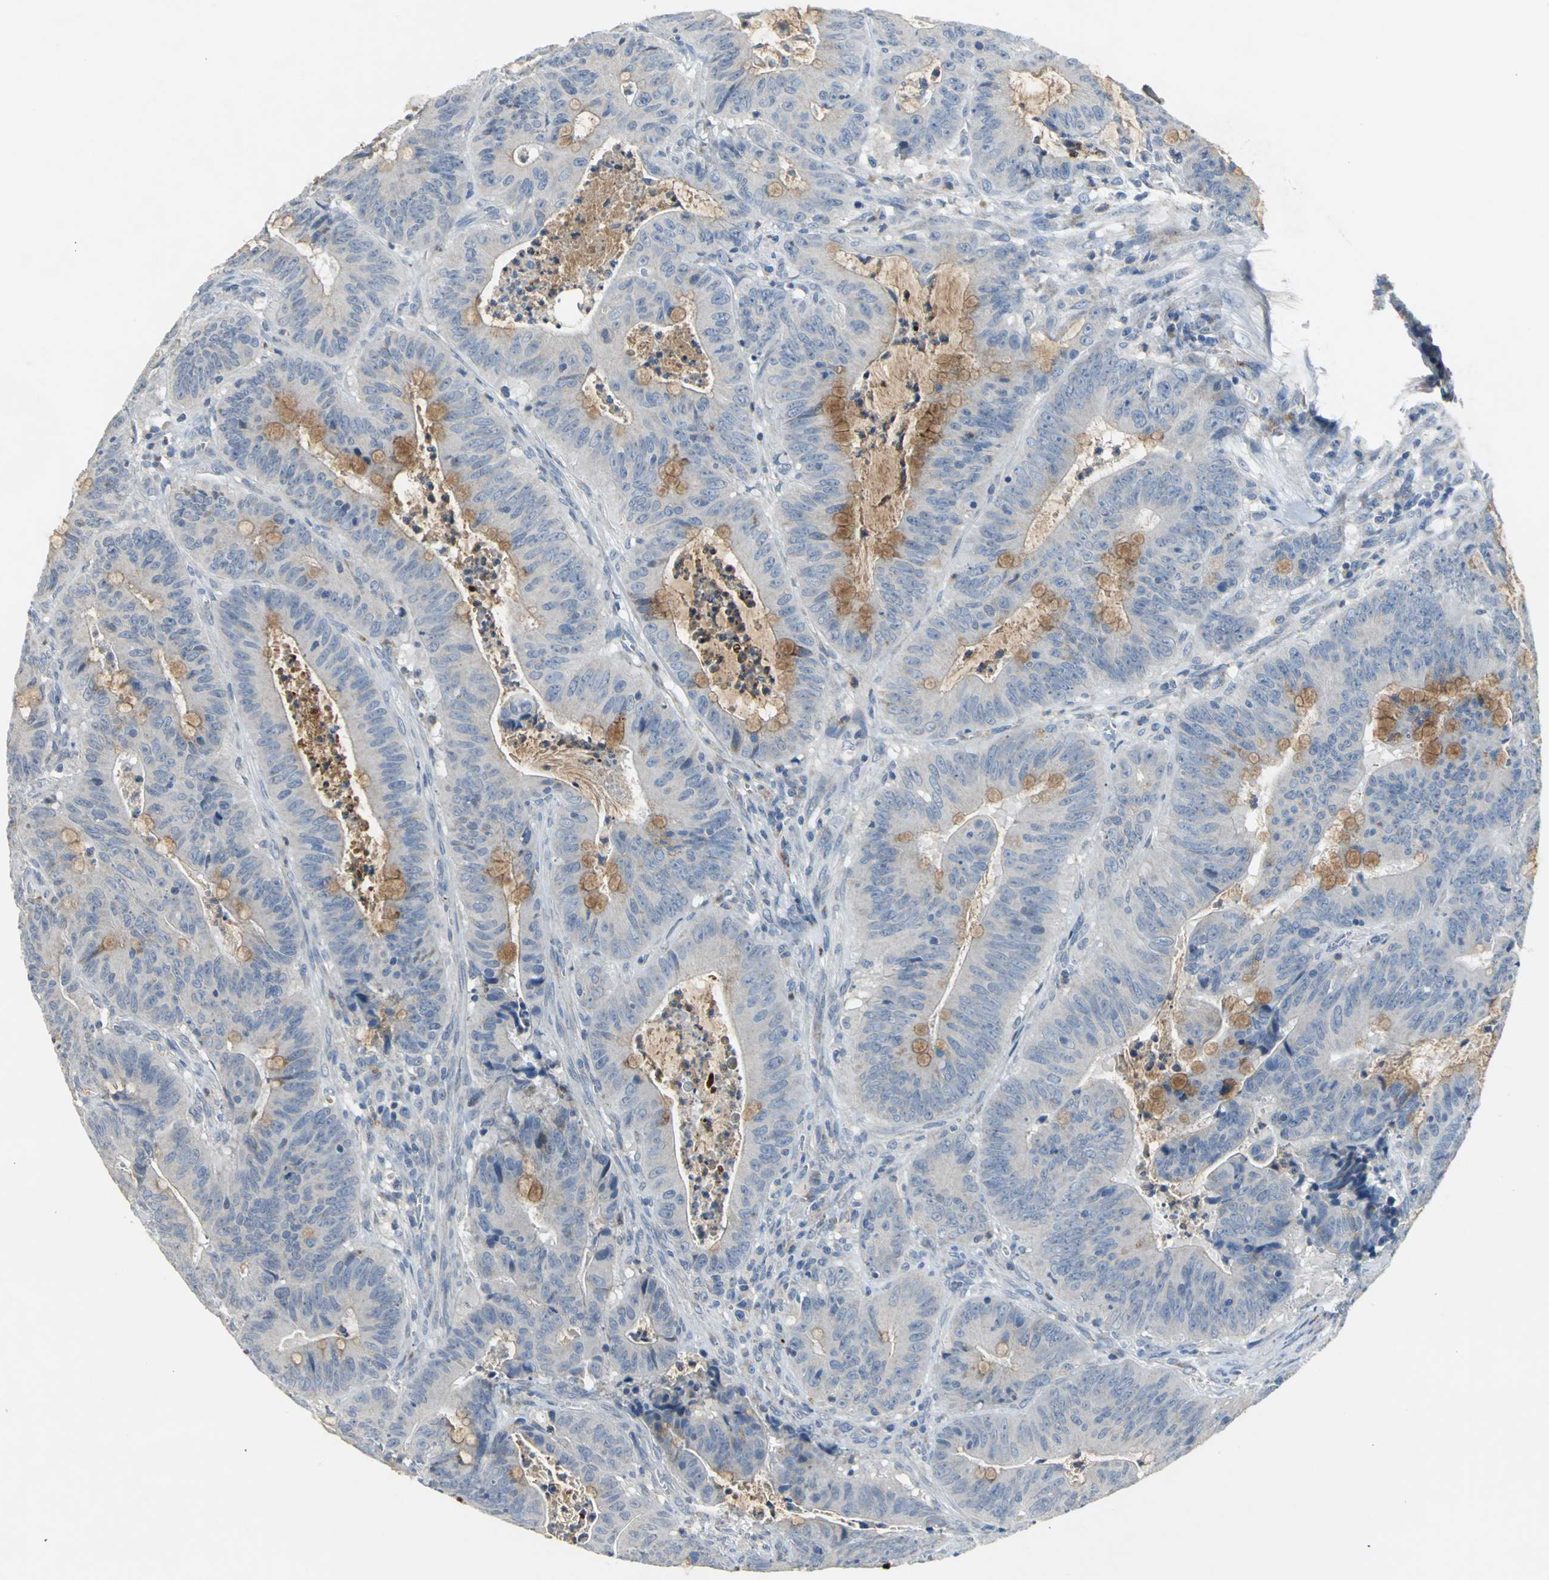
{"staining": {"intensity": "weak", "quantity": "<25%", "location": "cytoplasmic/membranous"}, "tissue": "colorectal cancer", "cell_type": "Tumor cells", "image_type": "cancer", "snomed": [{"axis": "morphology", "description": "Adenocarcinoma, NOS"}, {"axis": "topography", "description": "Colon"}], "caption": "Tumor cells show no significant staining in colorectal adenocarcinoma.", "gene": "SPPL2B", "patient": {"sex": "male", "age": 45}}